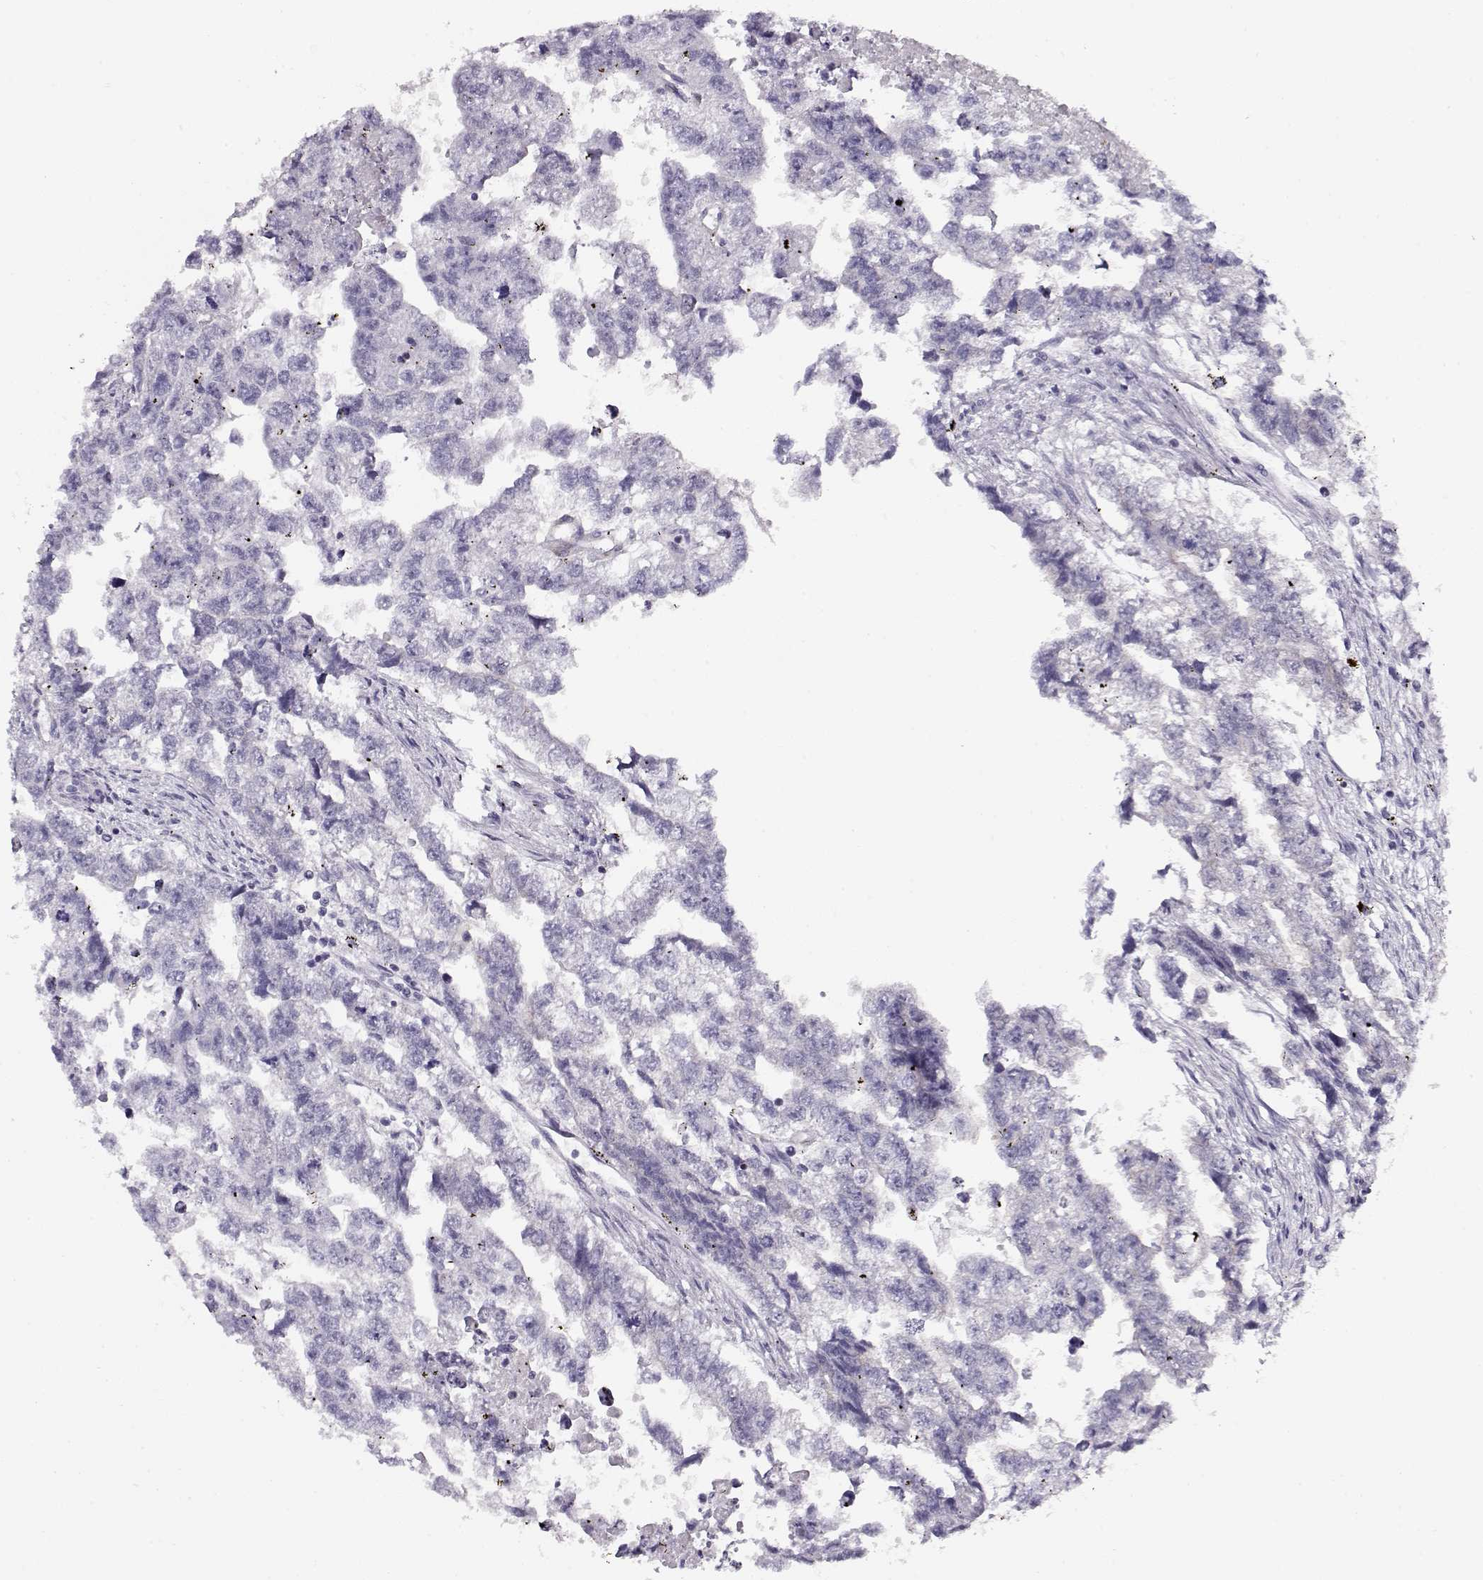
{"staining": {"intensity": "negative", "quantity": "none", "location": "none"}, "tissue": "testis cancer", "cell_type": "Tumor cells", "image_type": "cancer", "snomed": [{"axis": "morphology", "description": "Carcinoma, Embryonal, NOS"}, {"axis": "morphology", "description": "Teratoma, malignant, NOS"}, {"axis": "topography", "description": "Testis"}], "caption": "Immunohistochemical staining of testis cancer displays no significant expression in tumor cells.", "gene": "CRX", "patient": {"sex": "male", "age": 44}}